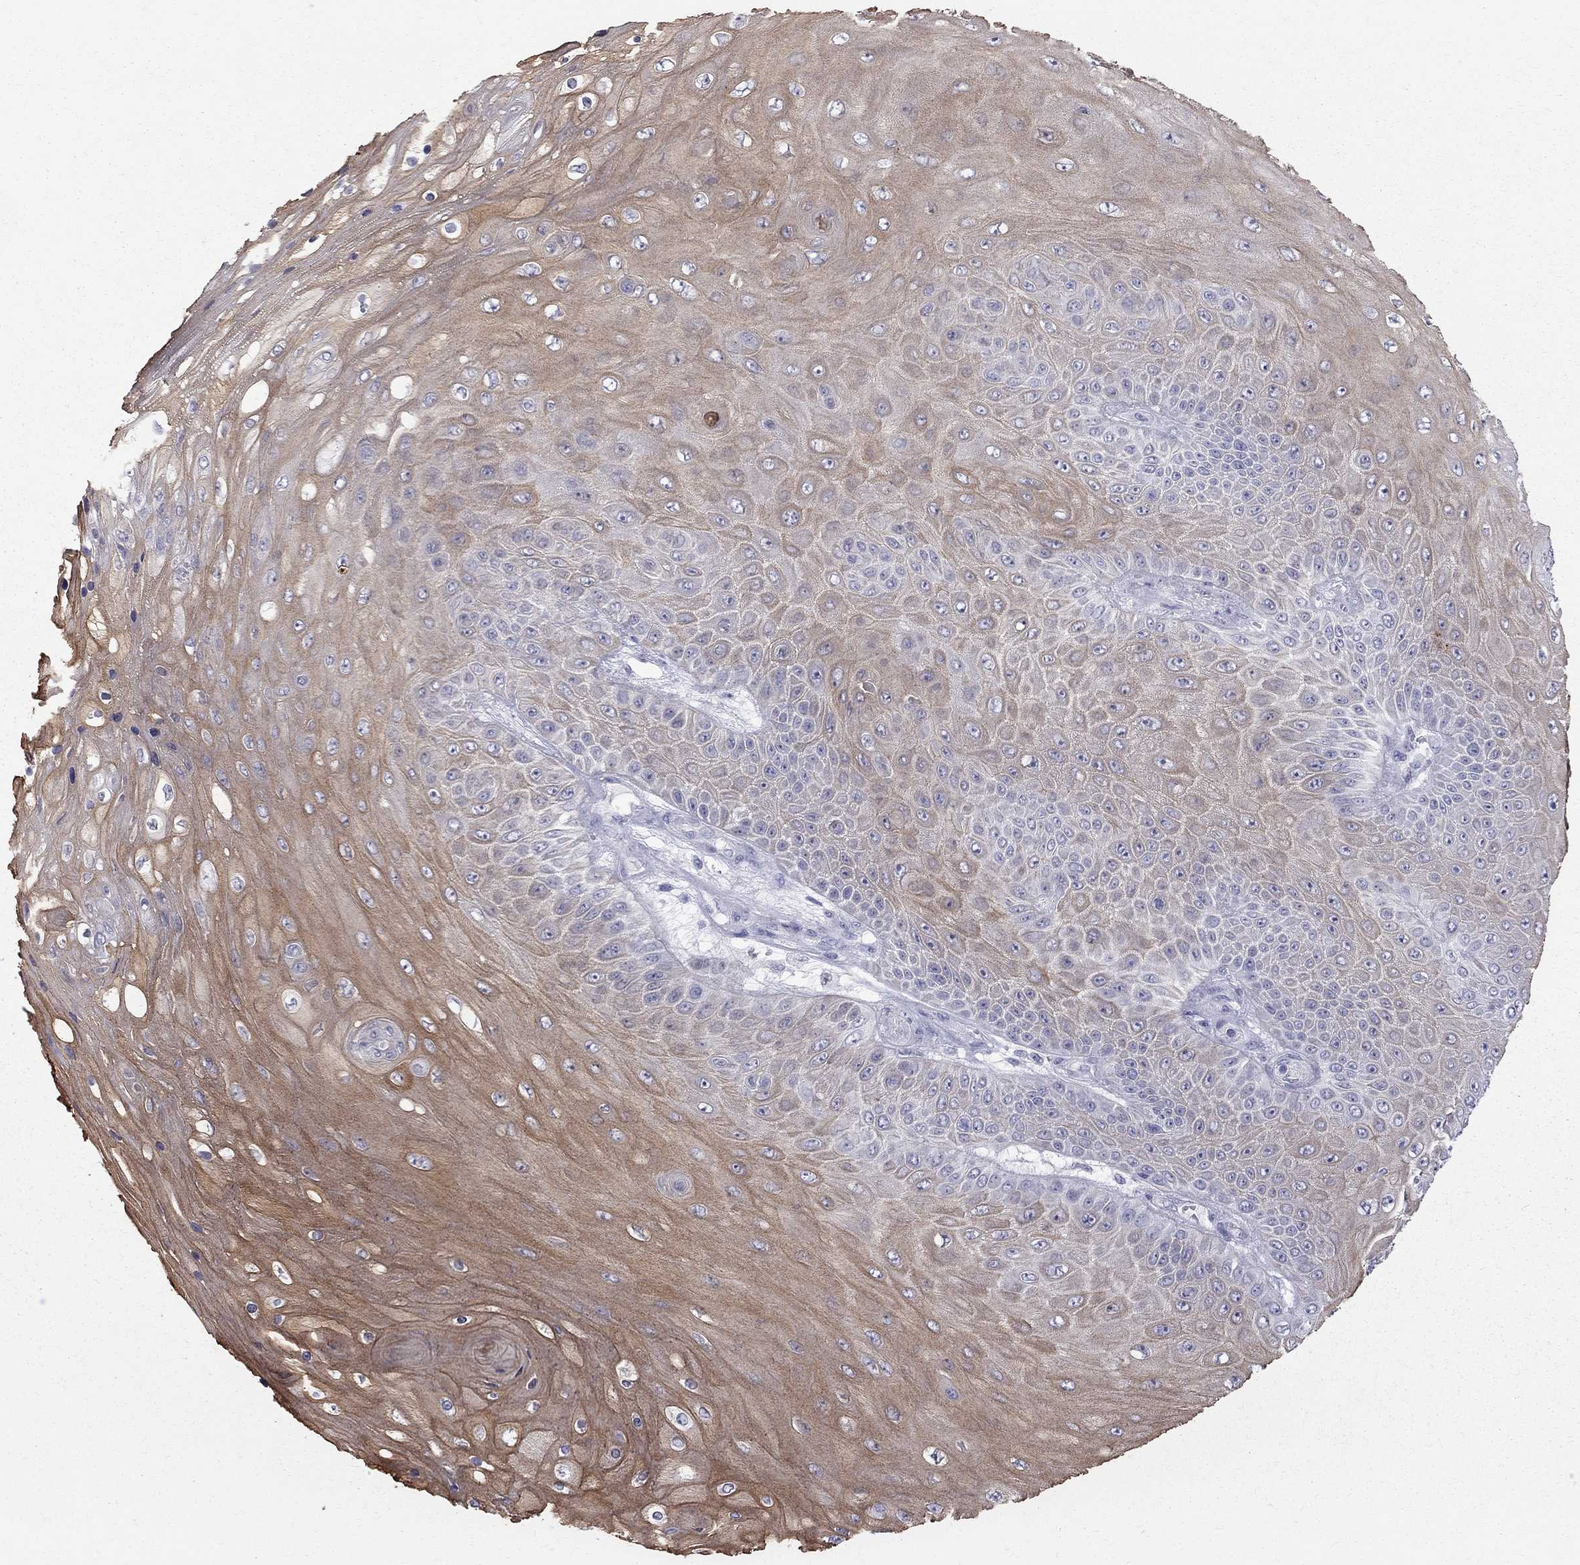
{"staining": {"intensity": "moderate", "quantity": "25%-75%", "location": "cytoplasmic/membranous"}, "tissue": "skin cancer", "cell_type": "Tumor cells", "image_type": "cancer", "snomed": [{"axis": "morphology", "description": "Squamous cell carcinoma, NOS"}, {"axis": "topography", "description": "Skin"}], "caption": "Immunohistochemistry of squamous cell carcinoma (skin) reveals medium levels of moderate cytoplasmic/membranous positivity in about 25%-75% of tumor cells.", "gene": "MUC15", "patient": {"sex": "male", "age": 62}}